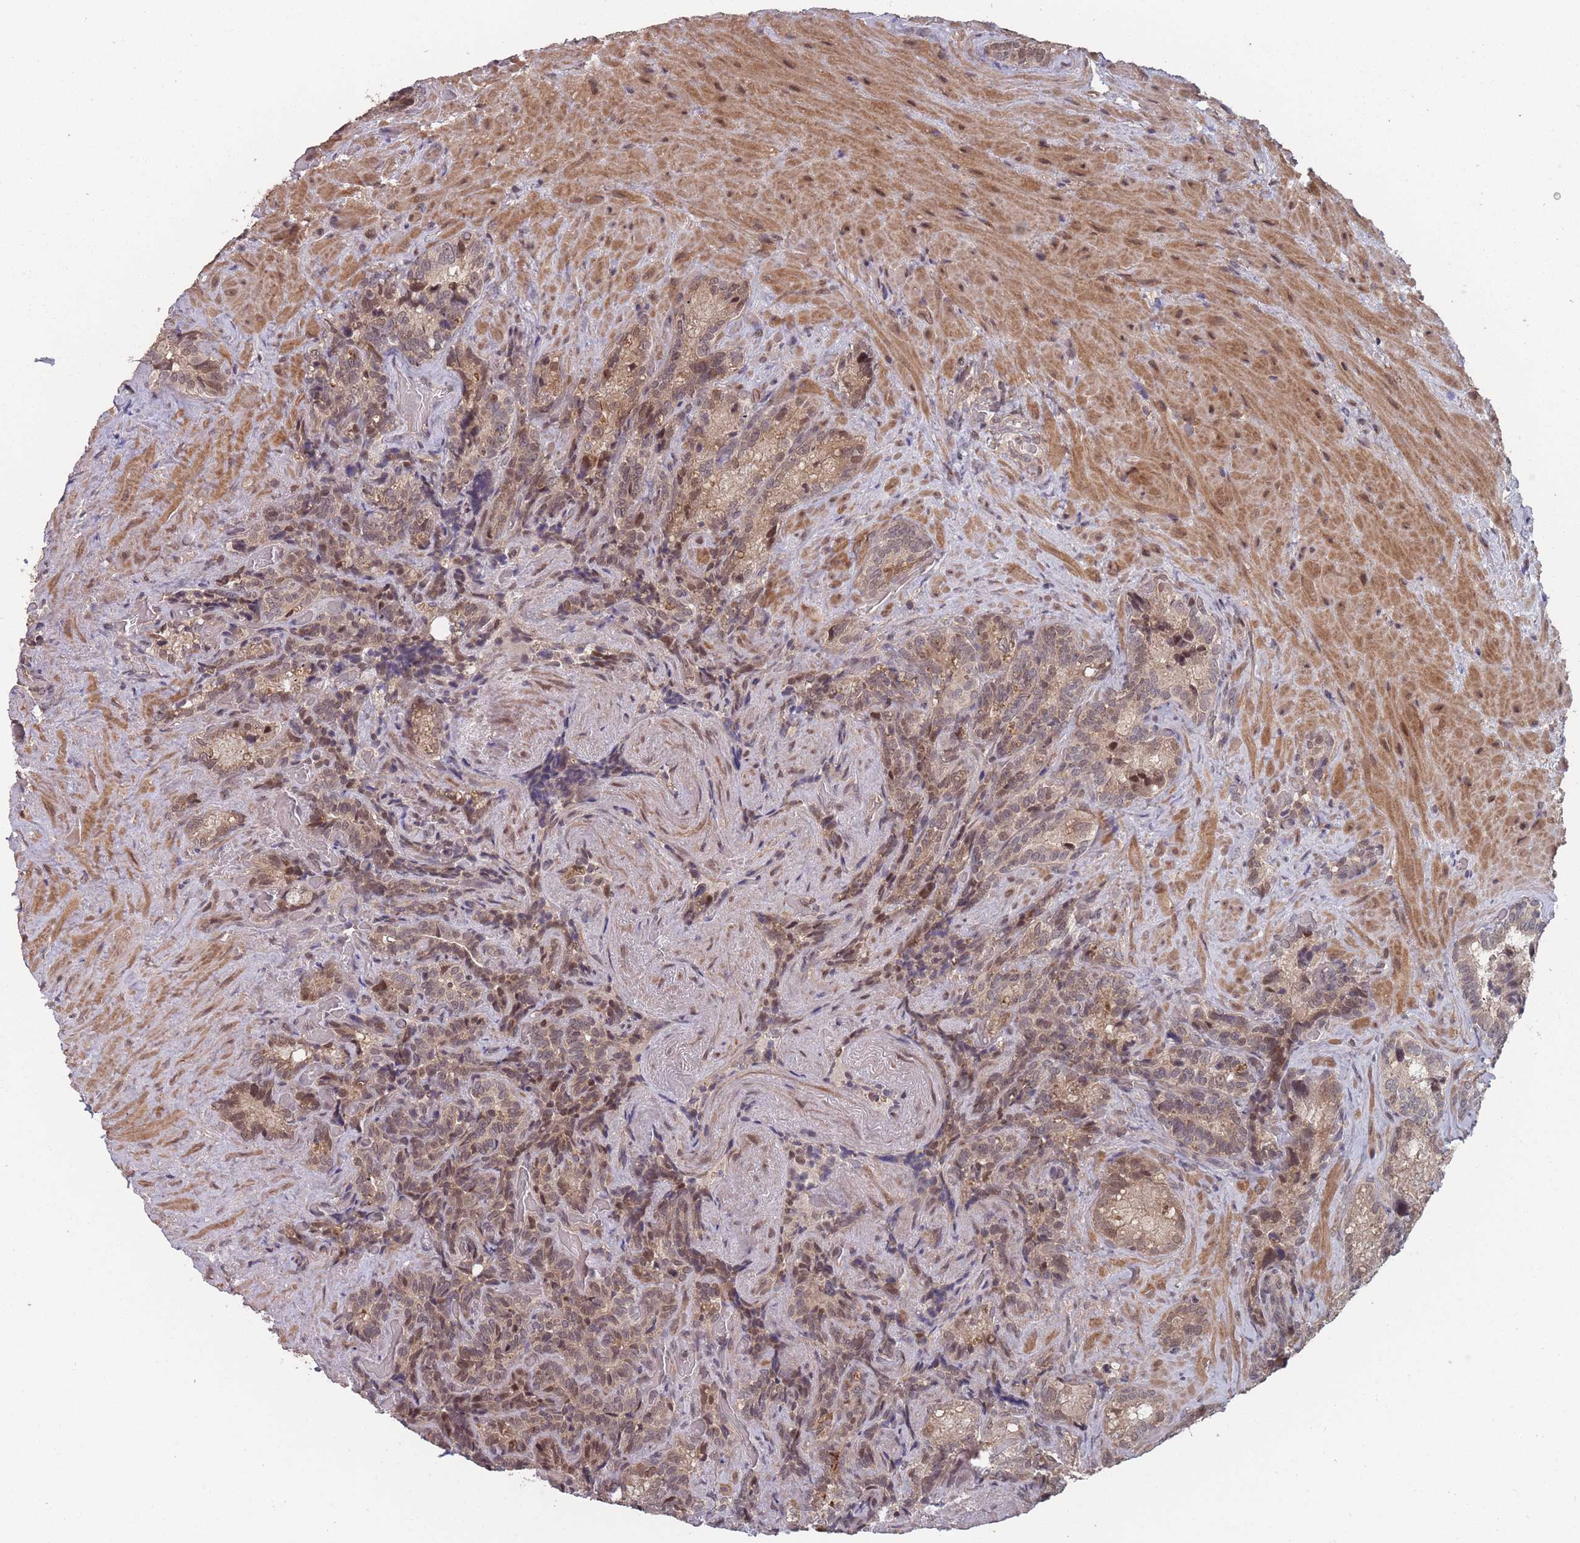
{"staining": {"intensity": "moderate", "quantity": "25%-75%", "location": "cytoplasmic/membranous,nuclear"}, "tissue": "seminal vesicle", "cell_type": "Glandular cells", "image_type": "normal", "snomed": [{"axis": "morphology", "description": "Normal tissue, NOS"}, {"axis": "topography", "description": "Seminal veicle"}], "caption": "Protein staining displays moderate cytoplasmic/membranous,nuclear staining in about 25%-75% of glandular cells in normal seminal vesicle. Nuclei are stained in blue.", "gene": "CNTRL", "patient": {"sex": "male", "age": 62}}